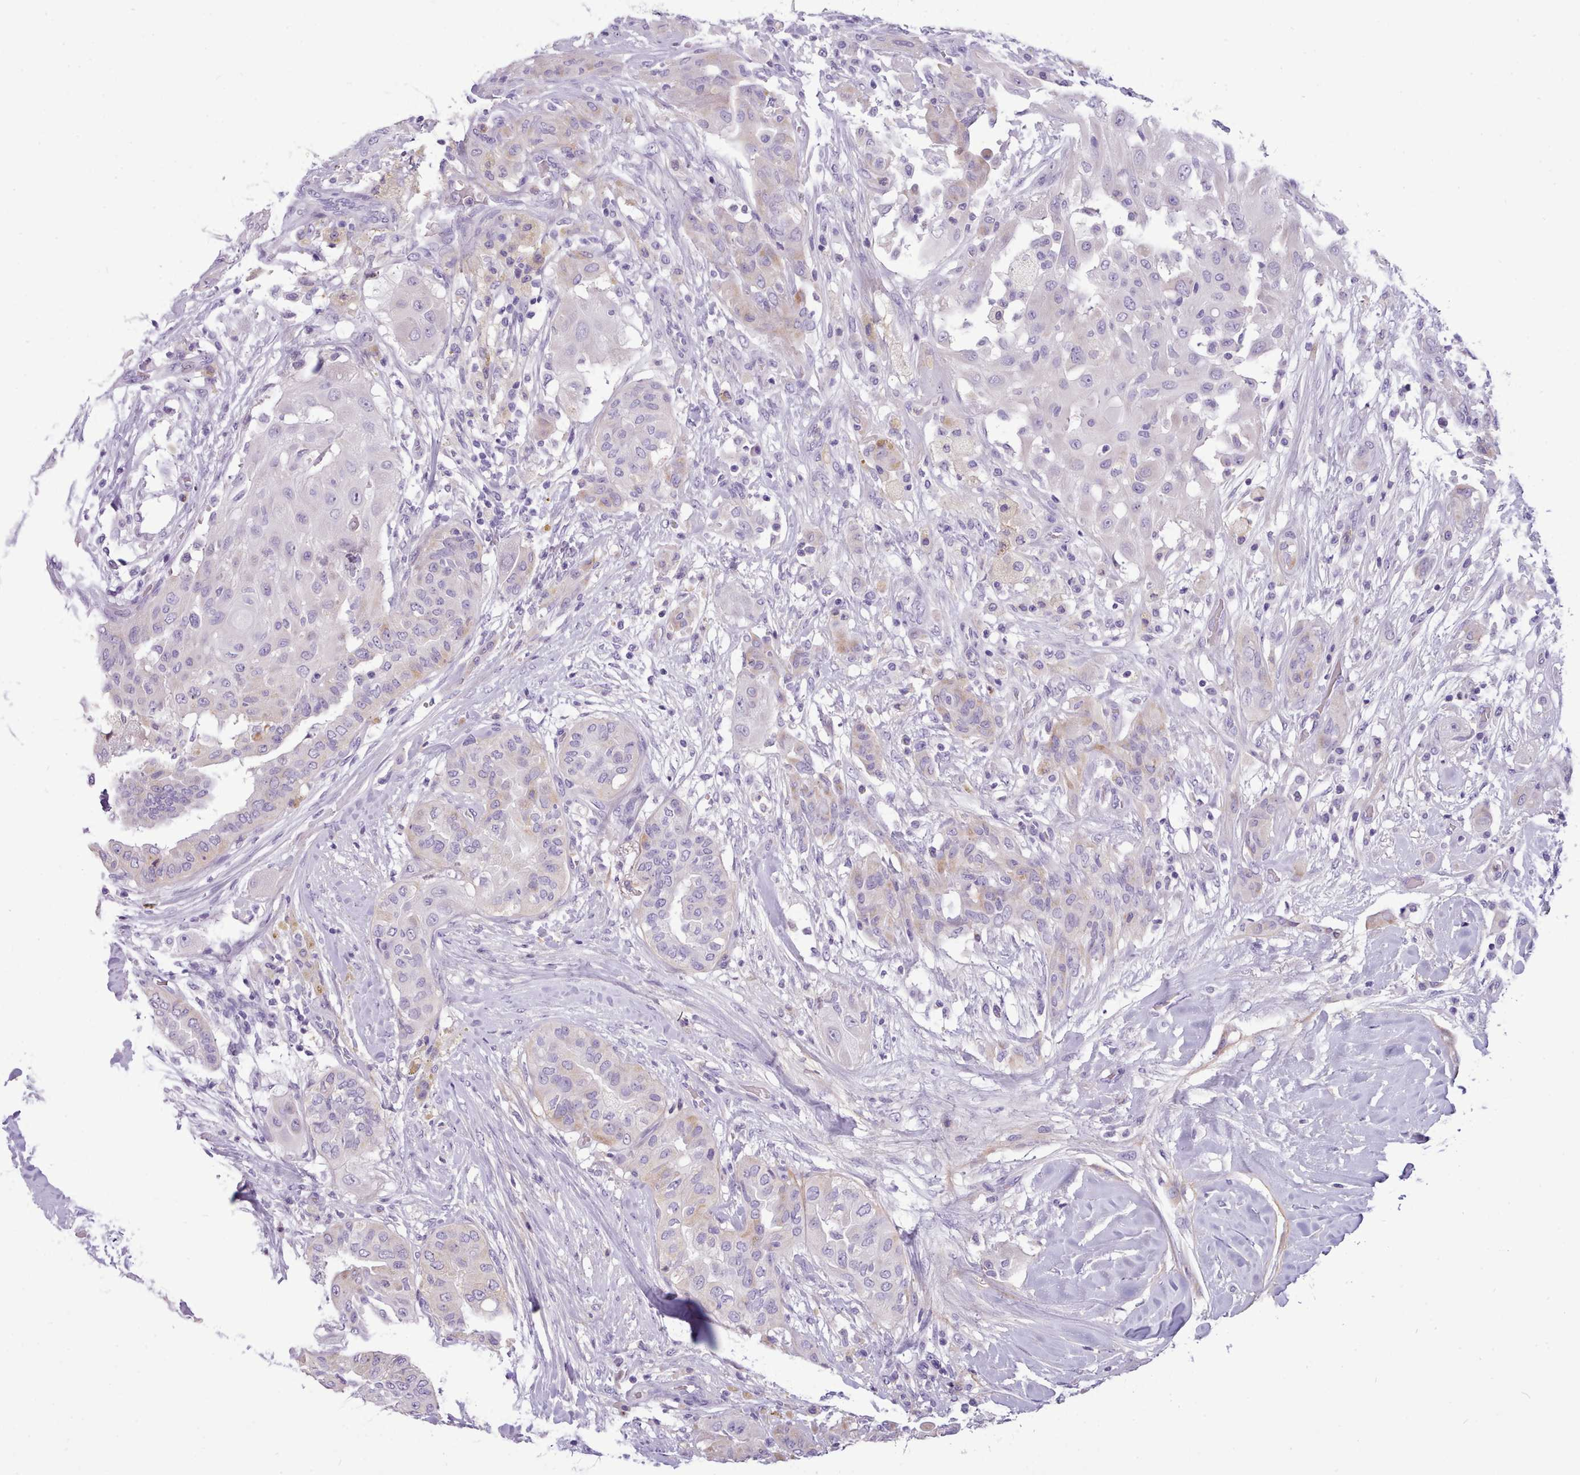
{"staining": {"intensity": "negative", "quantity": "none", "location": "none"}, "tissue": "thyroid cancer", "cell_type": "Tumor cells", "image_type": "cancer", "snomed": [{"axis": "morphology", "description": "Papillary adenocarcinoma, NOS"}, {"axis": "topography", "description": "Thyroid gland"}], "caption": "DAB (3,3'-diaminobenzidine) immunohistochemical staining of thyroid cancer reveals no significant expression in tumor cells.", "gene": "CYP2A13", "patient": {"sex": "female", "age": 59}}